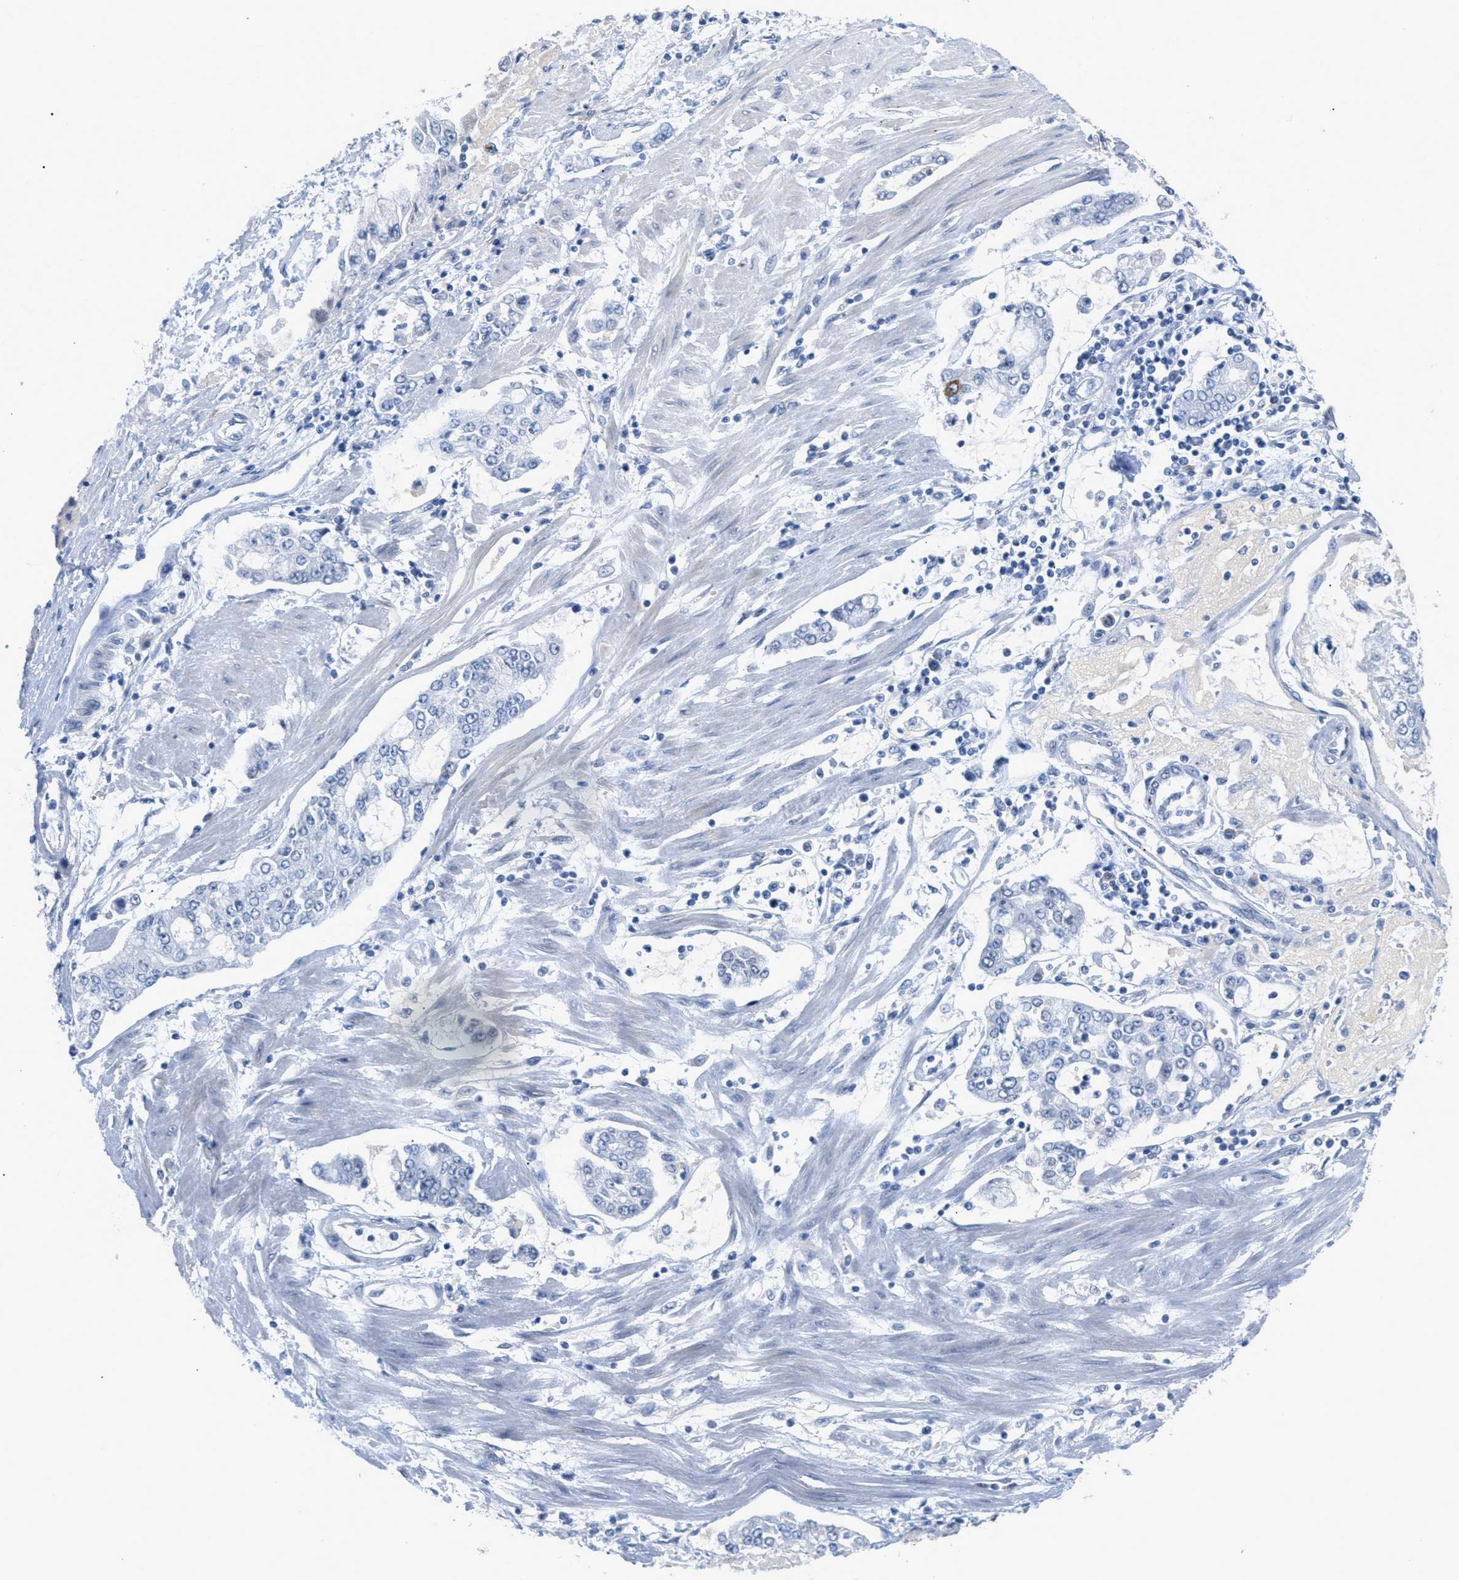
{"staining": {"intensity": "negative", "quantity": "none", "location": "none"}, "tissue": "stomach cancer", "cell_type": "Tumor cells", "image_type": "cancer", "snomed": [{"axis": "morphology", "description": "Adenocarcinoma, NOS"}, {"axis": "topography", "description": "Stomach"}], "caption": "There is no significant expression in tumor cells of stomach cancer (adenocarcinoma).", "gene": "HSF2", "patient": {"sex": "male", "age": 76}}